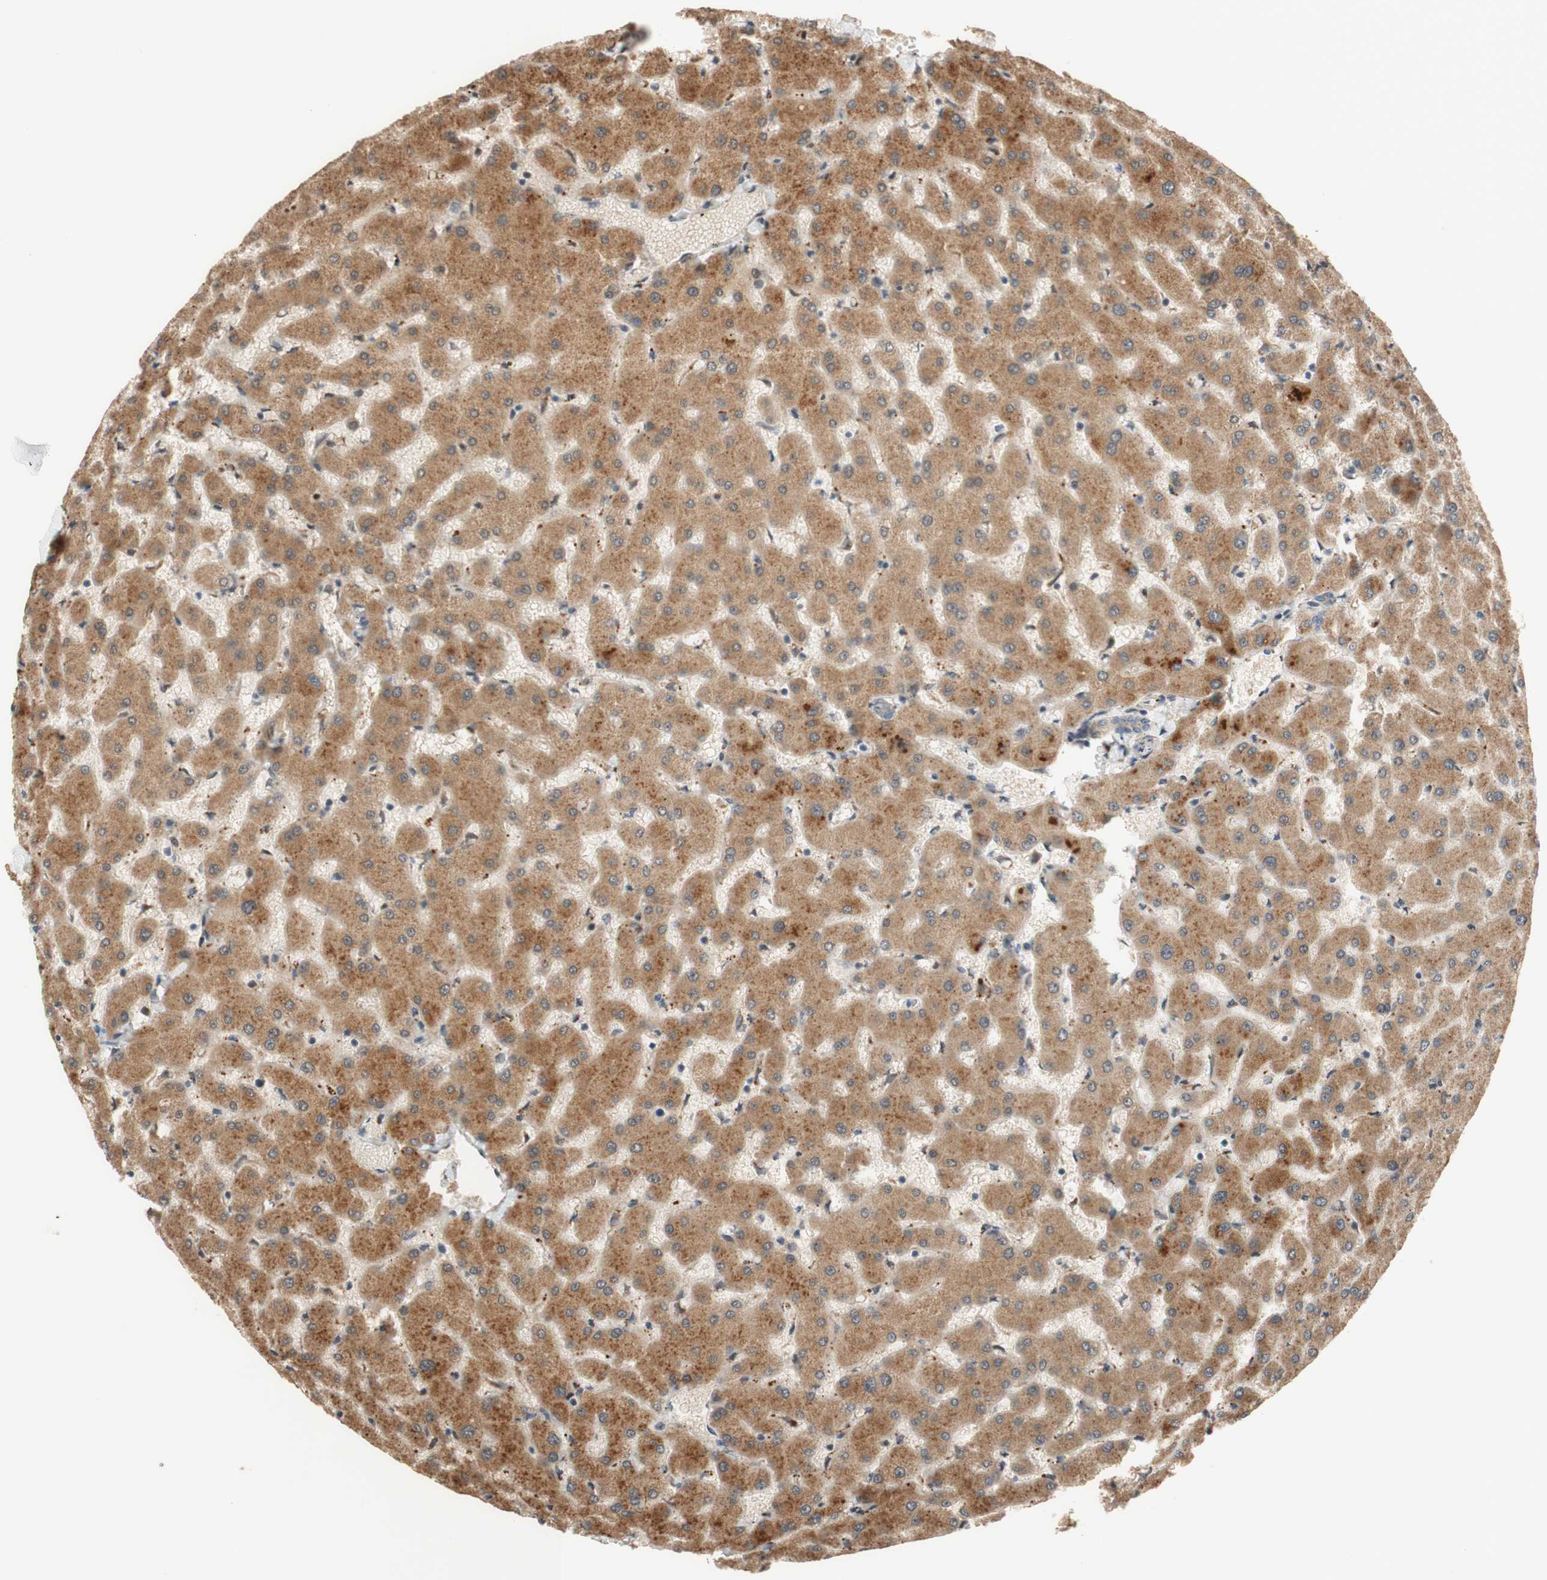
{"staining": {"intensity": "negative", "quantity": "none", "location": "none"}, "tissue": "liver", "cell_type": "Cholangiocytes", "image_type": "normal", "snomed": [{"axis": "morphology", "description": "Normal tissue, NOS"}, {"axis": "topography", "description": "Liver"}], "caption": "IHC of benign liver reveals no staining in cholangiocytes. (DAB IHC visualized using brightfield microscopy, high magnification).", "gene": "PTPN21", "patient": {"sex": "female", "age": 63}}